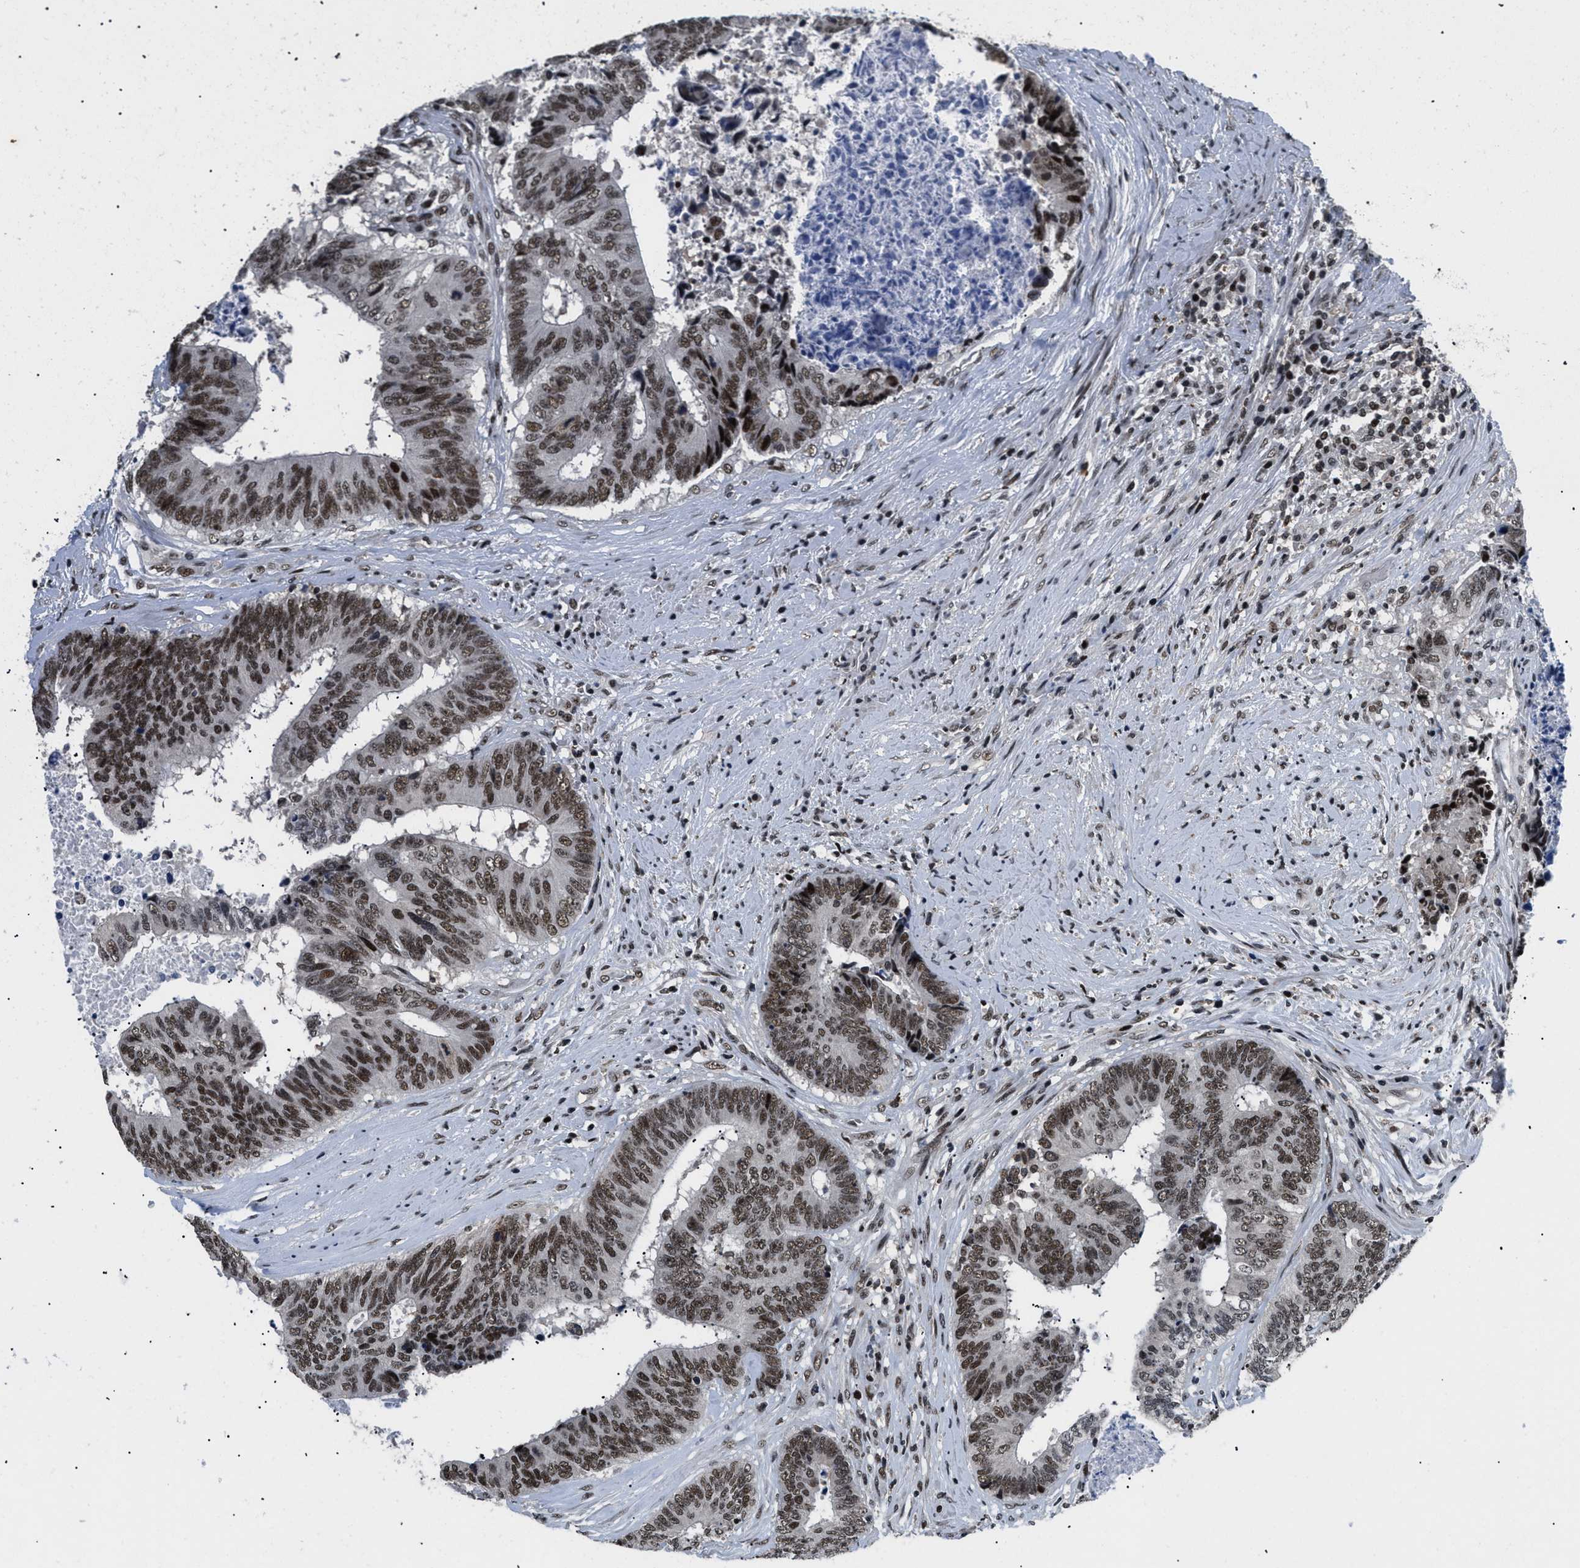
{"staining": {"intensity": "strong", "quantity": ">75%", "location": "nuclear"}, "tissue": "colorectal cancer", "cell_type": "Tumor cells", "image_type": "cancer", "snomed": [{"axis": "morphology", "description": "Adenocarcinoma, NOS"}, {"axis": "topography", "description": "Rectum"}], "caption": "Immunohistochemical staining of human colorectal cancer (adenocarcinoma) displays high levels of strong nuclear positivity in approximately >75% of tumor cells.", "gene": "SMARCB1", "patient": {"sex": "male", "age": 72}}